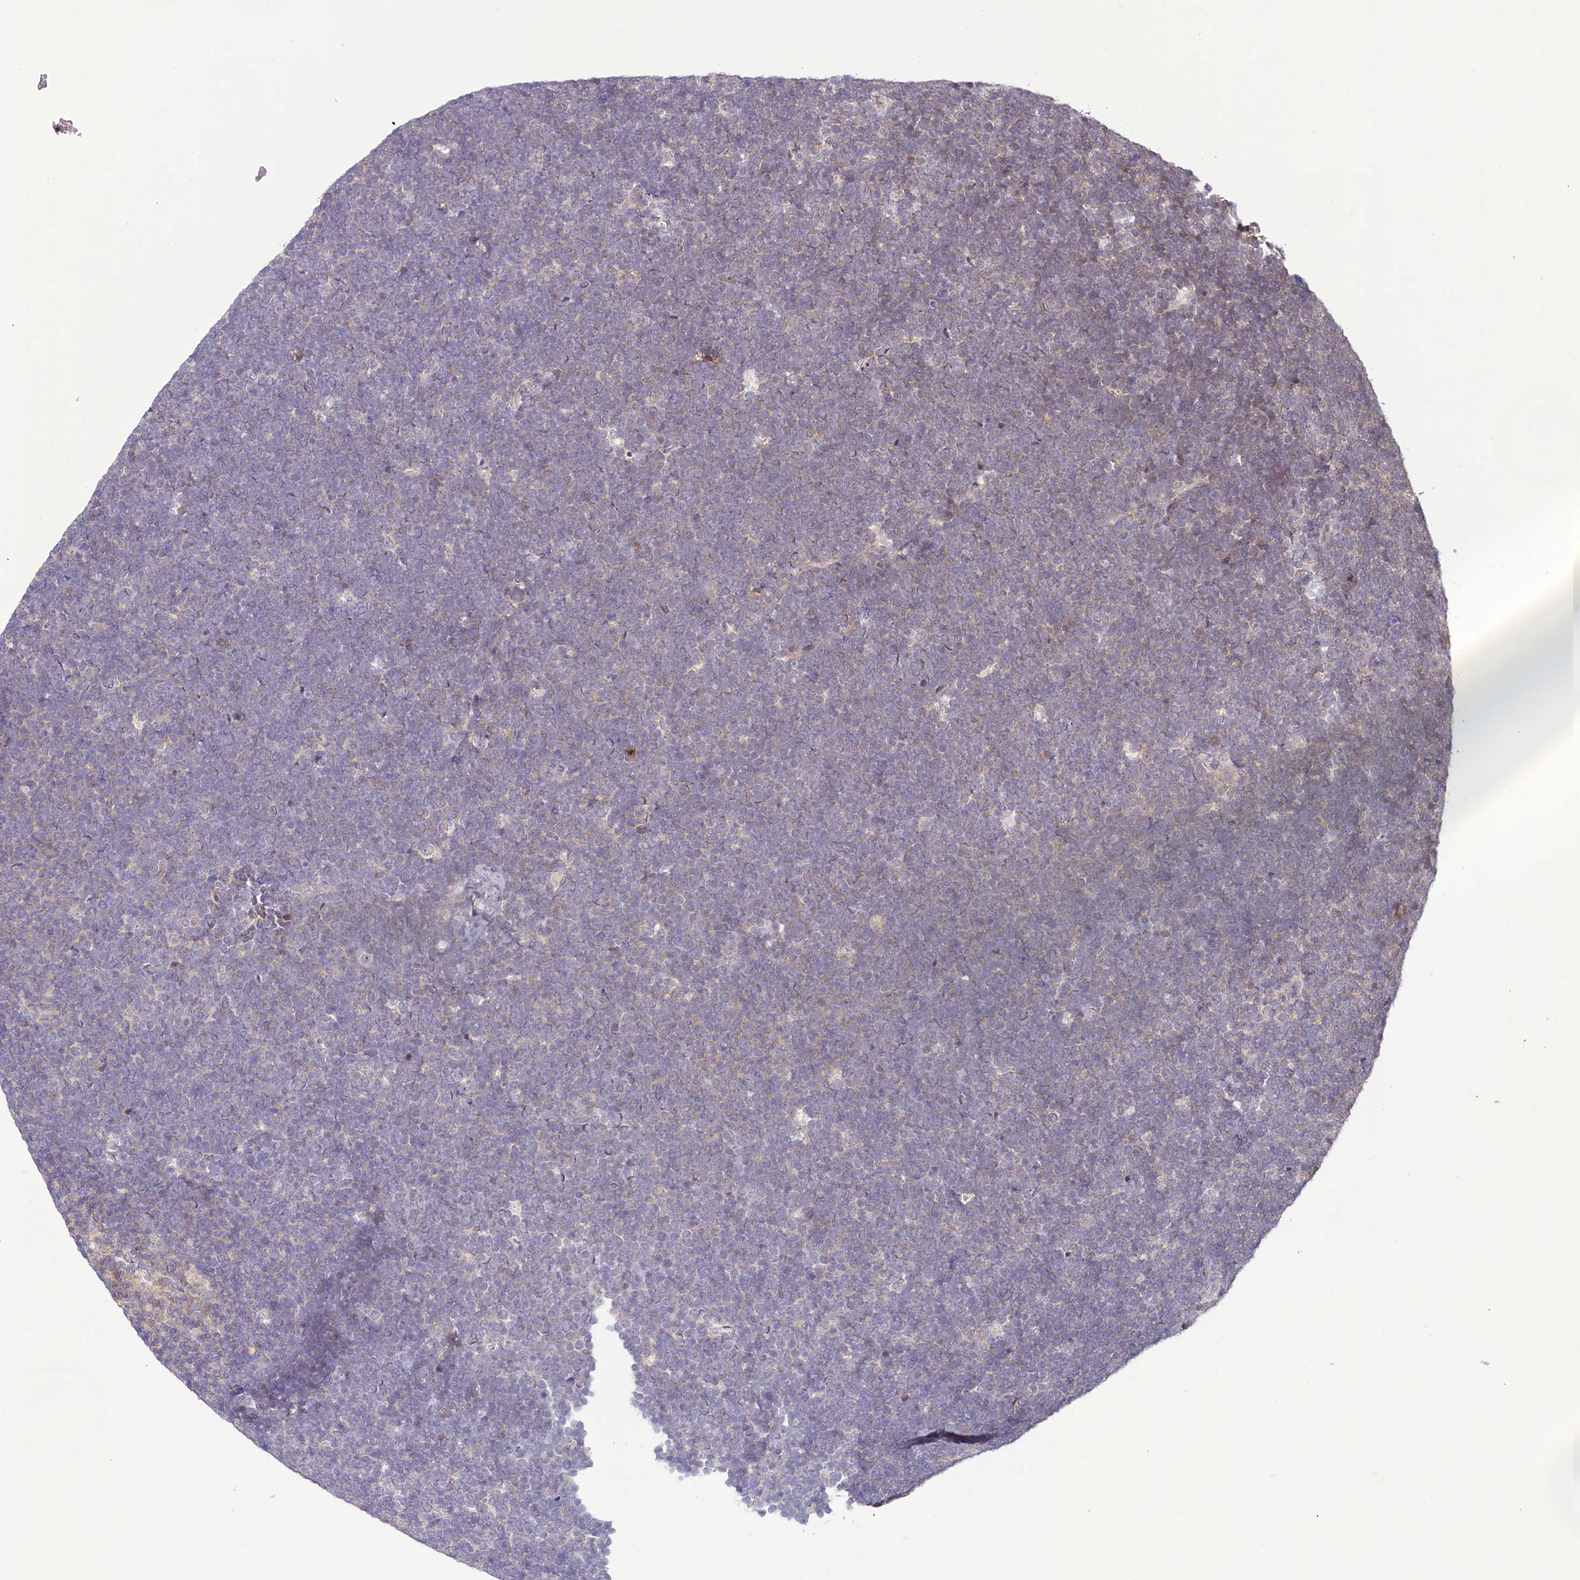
{"staining": {"intensity": "negative", "quantity": "none", "location": "none"}, "tissue": "lymphoma", "cell_type": "Tumor cells", "image_type": "cancer", "snomed": [{"axis": "morphology", "description": "Malignant lymphoma, non-Hodgkin's type, High grade"}, {"axis": "topography", "description": "Lymph node"}], "caption": "Malignant lymphoma, non-Hodgkin's type (high-grade) stained for a protein using immunohistochemistry reveals no positivity tumor cells.", "gene": "TMEM39A", "patient": {"sex": "male", "age": 13}}